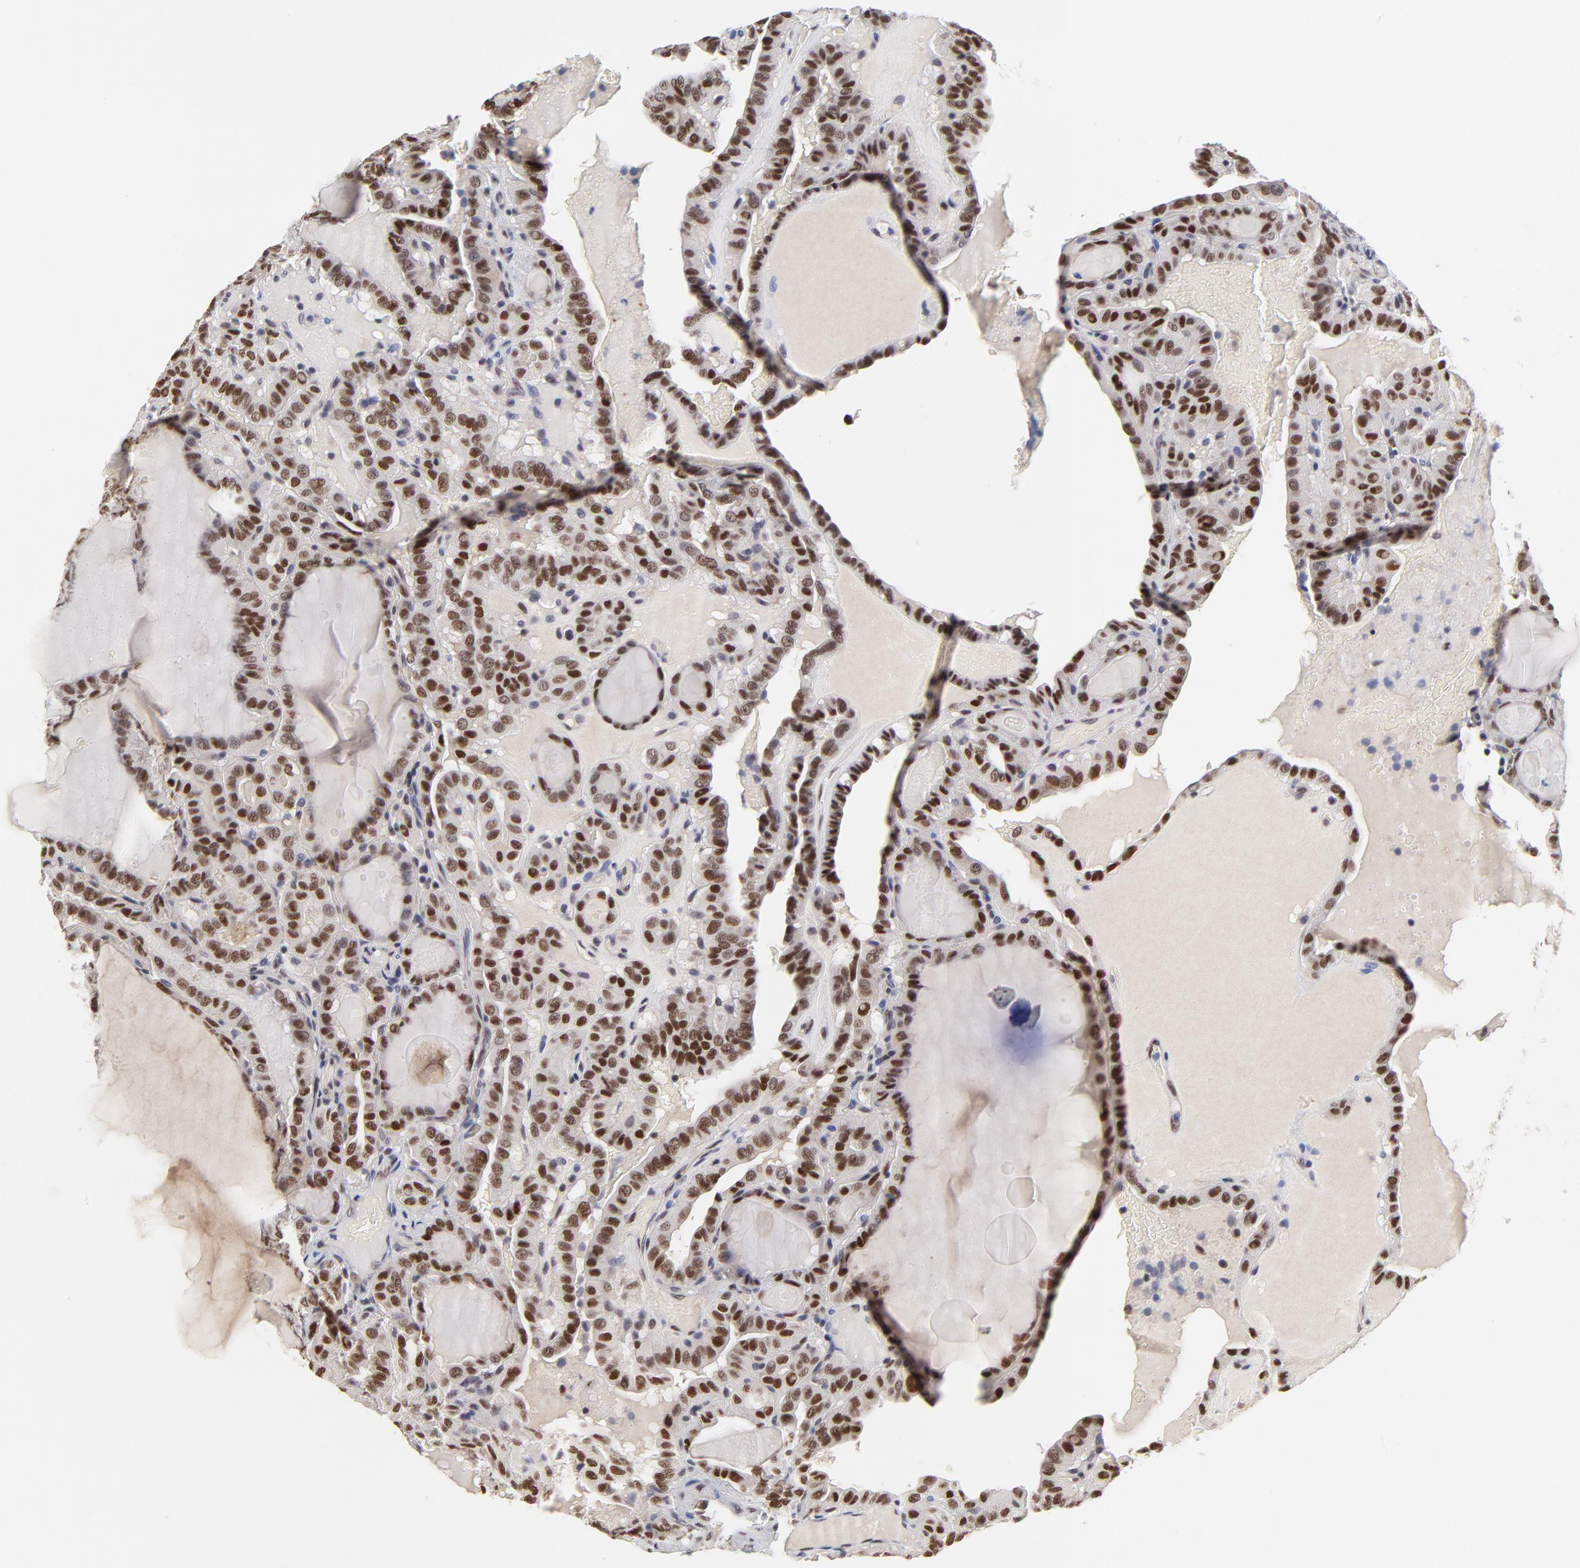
{"staining": {"intensity": "moderate", "quantity": ">75%", "location": "nuclear"}, "tissue": "thyroid cancer", "cell_type": "Tumor cells", "image_type": "cancer", "snomed": [{"axis": "morphology", "description": "Papillary adenocarcinoma, NOS"}, {"axis": "topography", "description": "Thyroid gland"}], "caption": "IHC staining of papillary adenocarcinoma (thyroid), which demonstrates medium levels of moderate nuclear expression in about >75% of tumor cells indicating moderate nuclear protein positivity. The staining was performed using DAB (brown) for protein detection and nuclei were counterstained in hematoxylin (blue).", "gene": "OGFOD1", "patient": {"sex": "male", "age": 77}}